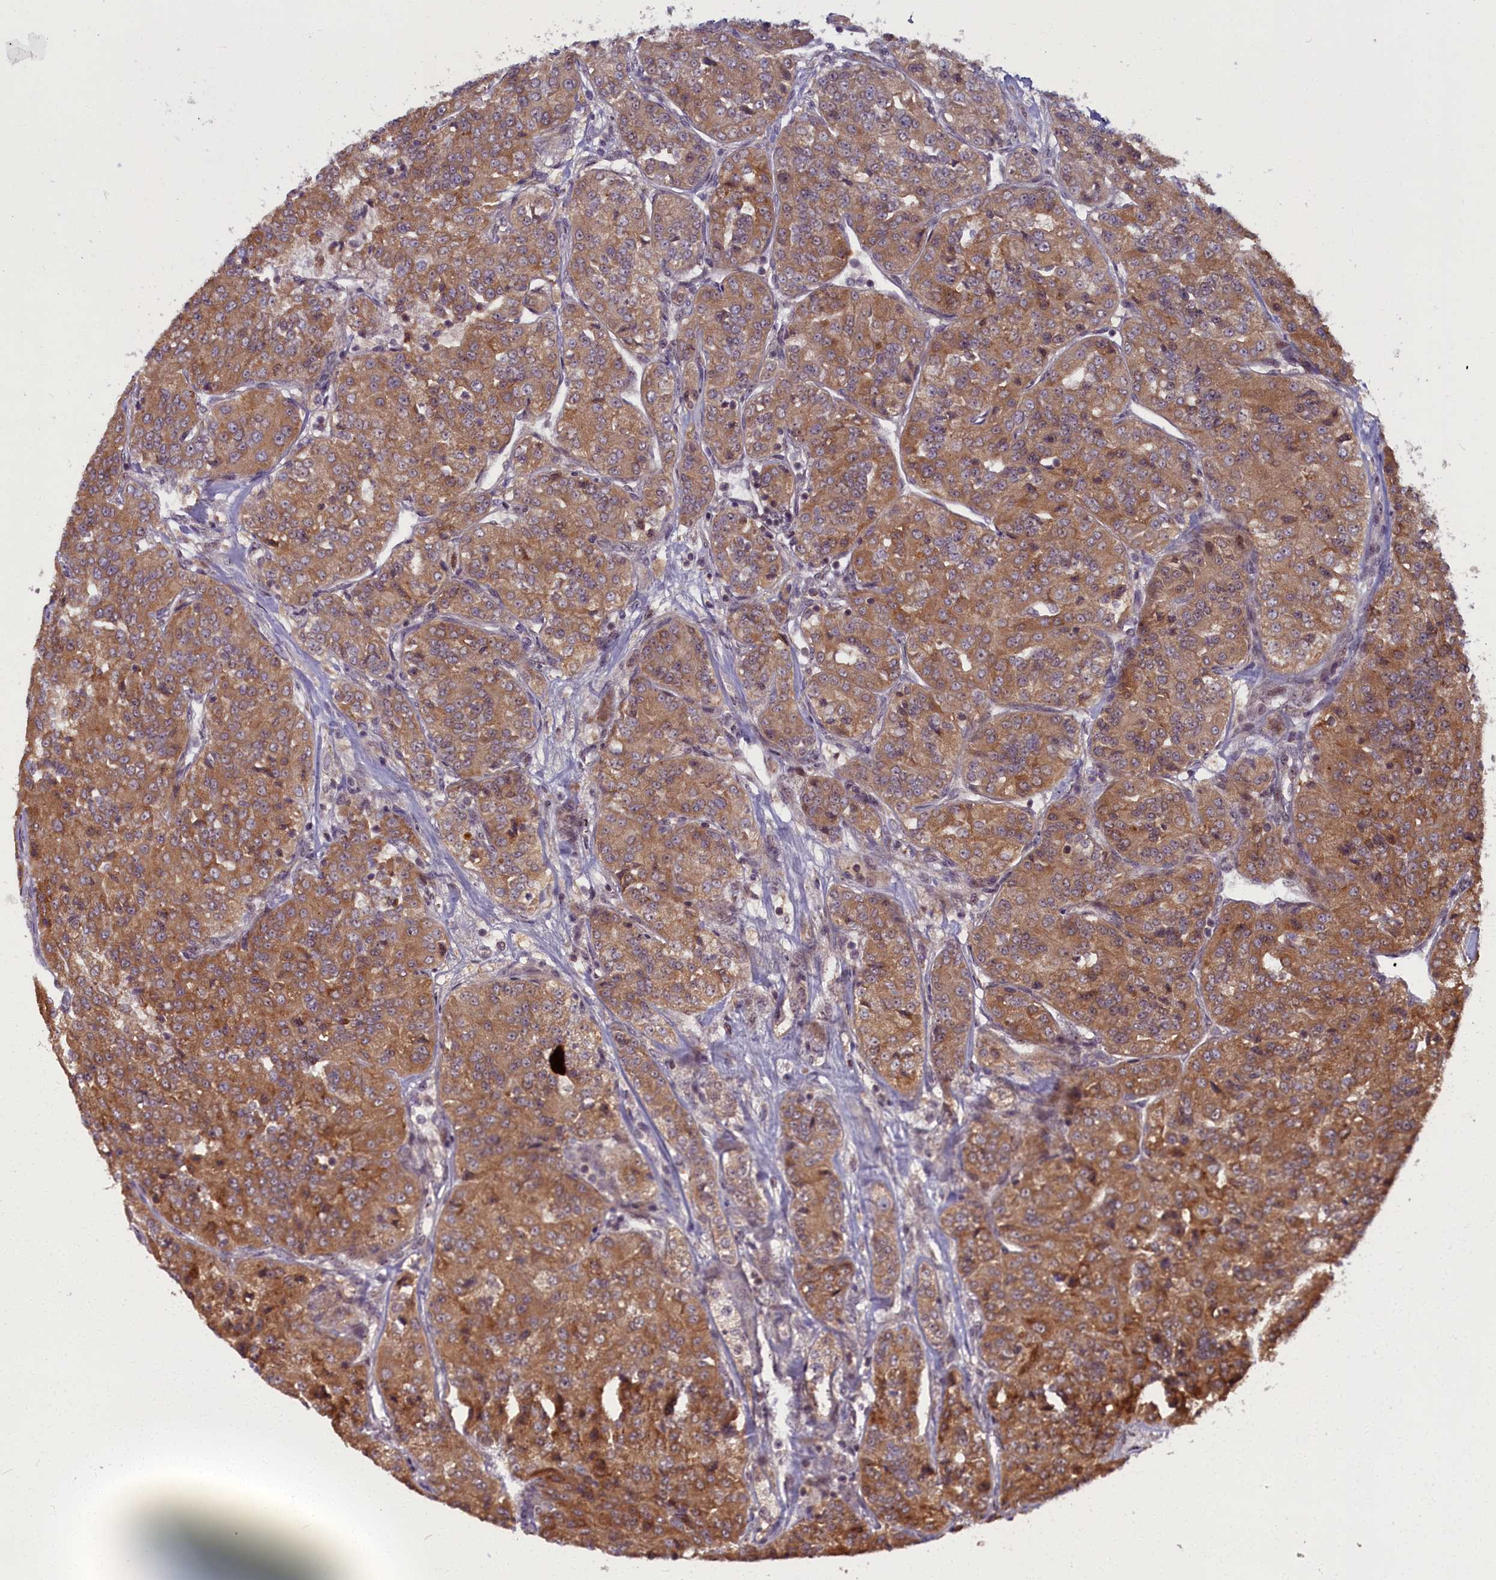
{"staining": {"intensity": "moderate", "quantity": ">75%", "location": "cytoplasmic/membranous"}, "tissue": "renal cancer", "cell_type": "Tumor cells", "image_type": "cancer", "snomed": [{"axis": "morphology", "description": "Adenocarcinoma, NOS"}, {"axis": "topography", "description": "Kidney"}], "caption": "An immunohistochemistry photomicrograph of neoplastic tissue is shown. Protein staining in brown highlights moderate cytoplasmic/membranous positivity in renal cancer within tumor cells.", "gene": "PLA2G10", "patient": {"sex": "female", "age": 63}}